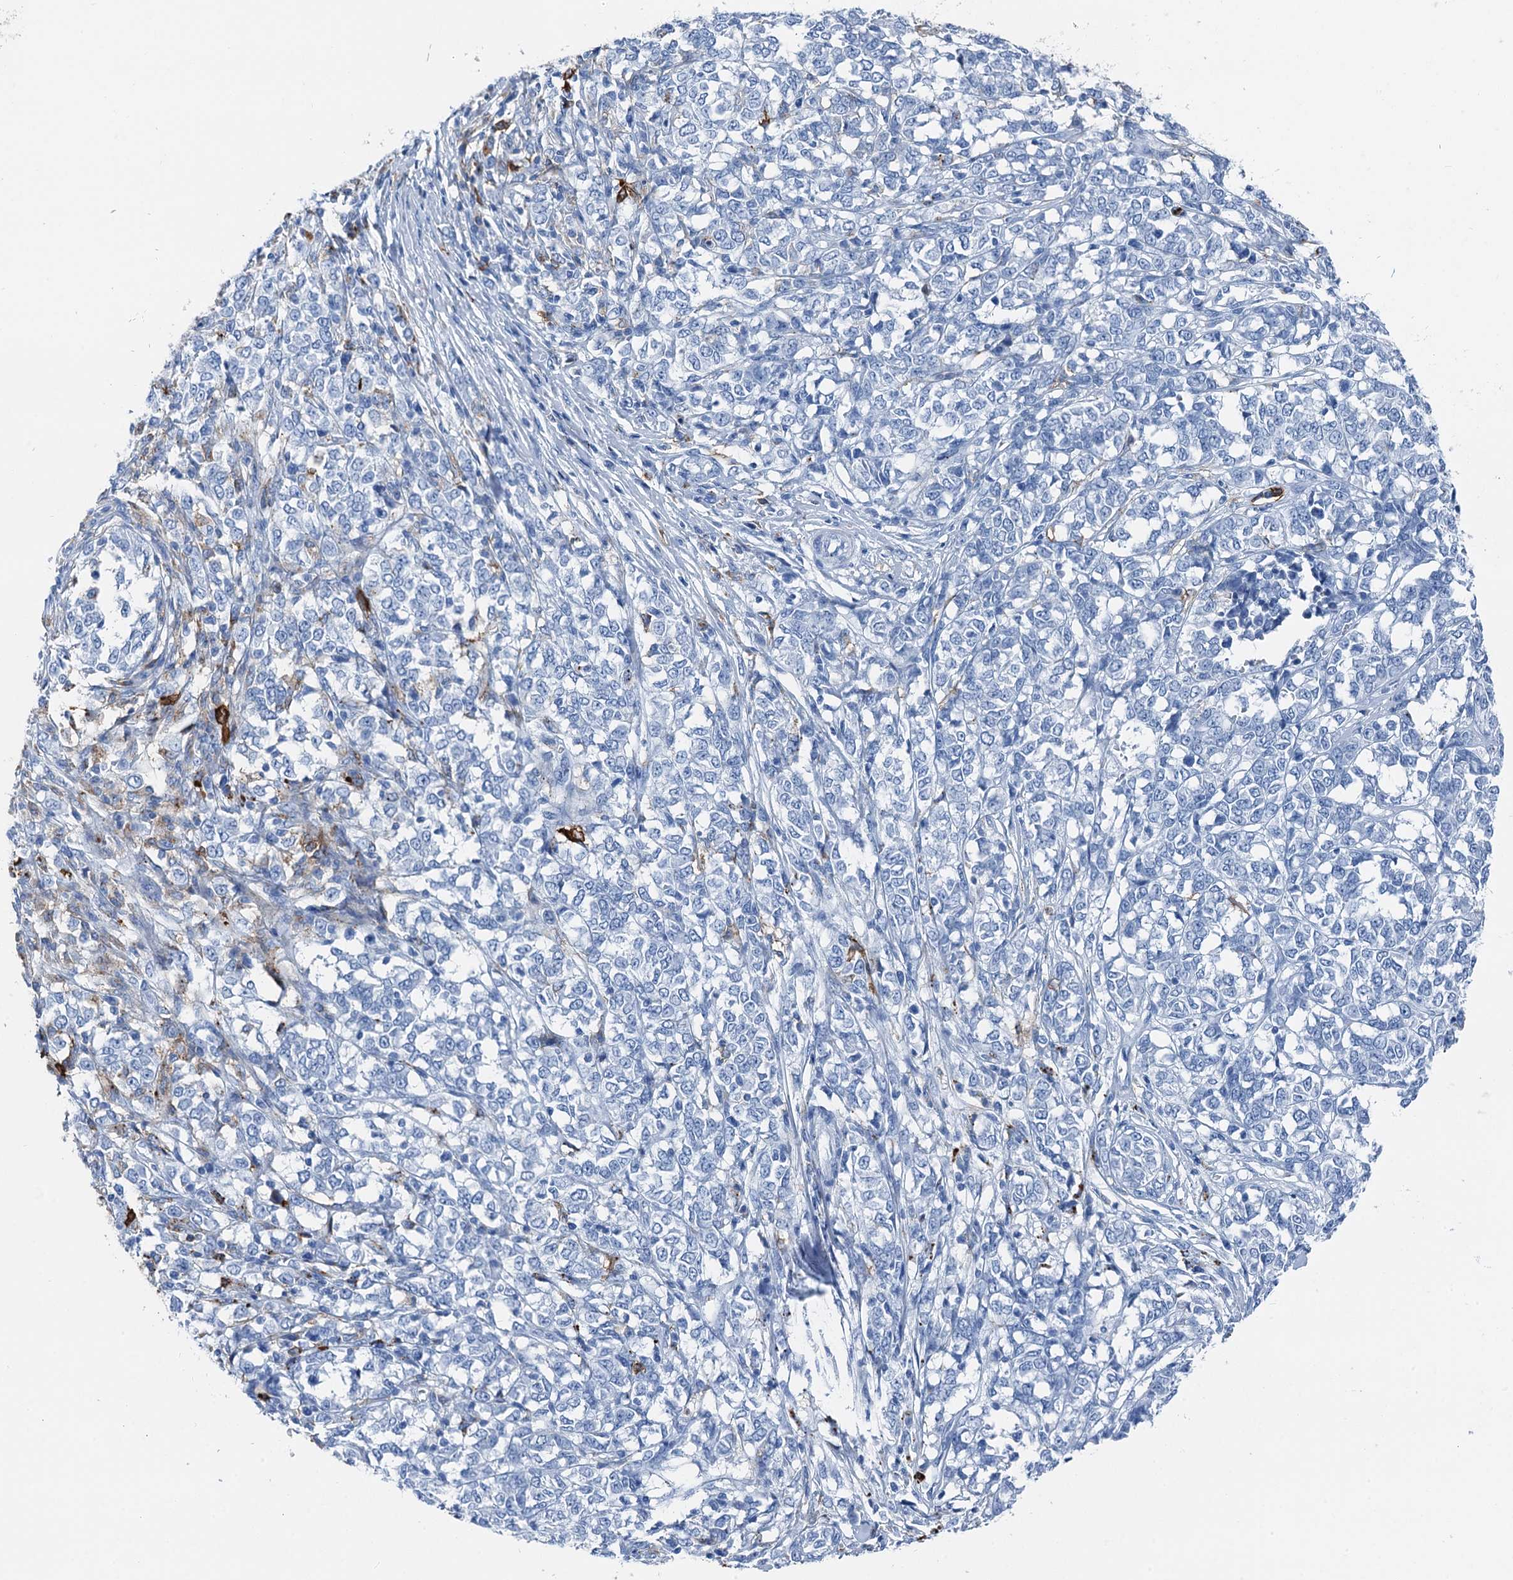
{"staining": {"intensity": "negative", "quantity": "none", "location": "none"}, "tissue": "melanoma", "cell_type": "Tumor cells", "image_type": "cancer", "snomed": [{"axis": "morphology", "description": "Malignant melanoma, NOS"}, {"axis": "topography", "description": "Skin"}], "caption": "This is an immunohistochemistry micrograph of malignant melanoma. There is no staining in tumor cells.", "gene": "PLAC8", "patient": {"sex": "female", "age": 72}}